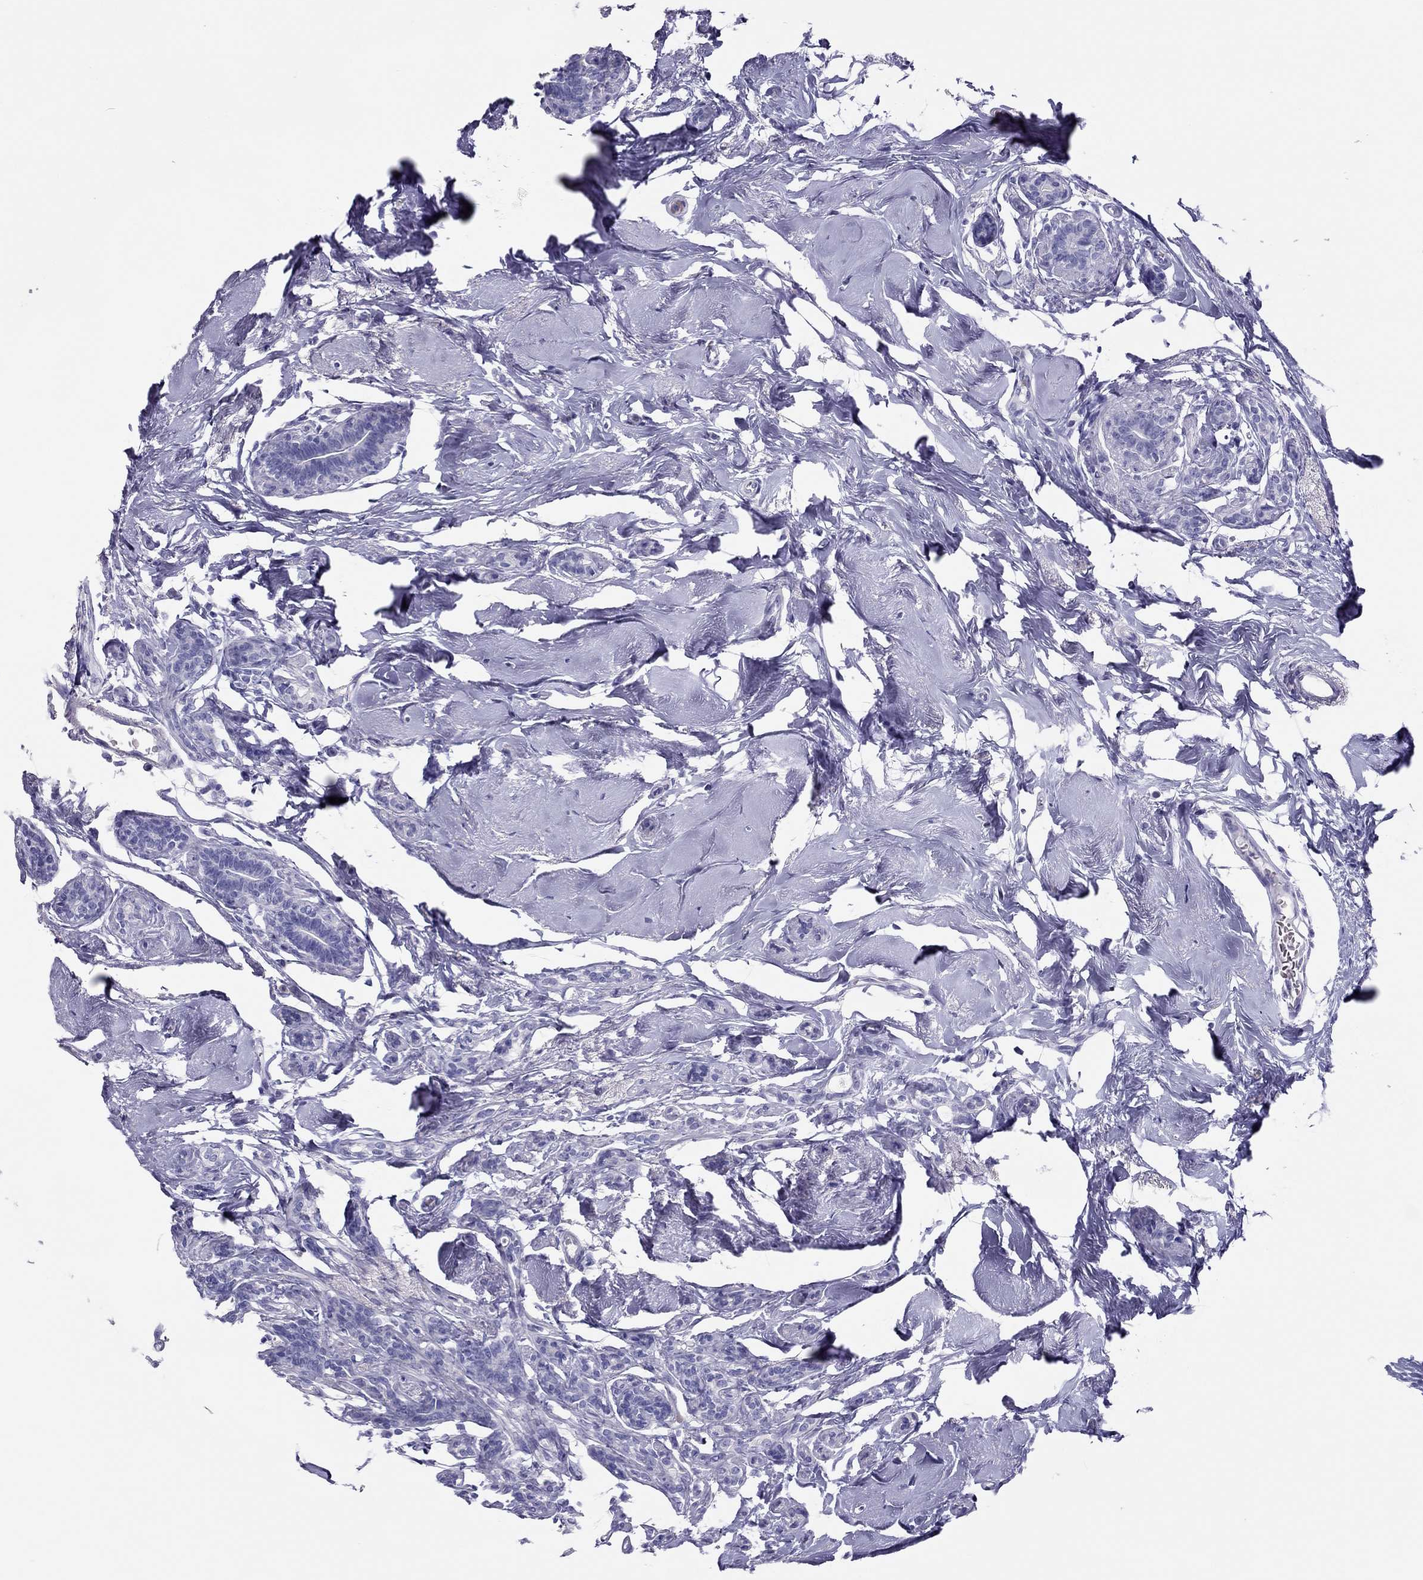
{"staining": {"intensity": "negative", "quantity": "none", "location": "none"}, "tissue": "breast cancer", "cell_type": "Tumor cells", "image_type": "cancer", "snomed": [{"axis": "morphology", "description": "Duct carcinoma"}, {"axis": "topography", "description": "Breast"}], "caption": "This is a histopathology image of IHC staining of breast intraductal carcinoma, which shows no positivity in tumor cells.", "gene": "TSHB", "patient": {"sex": "female", "age": 83}}